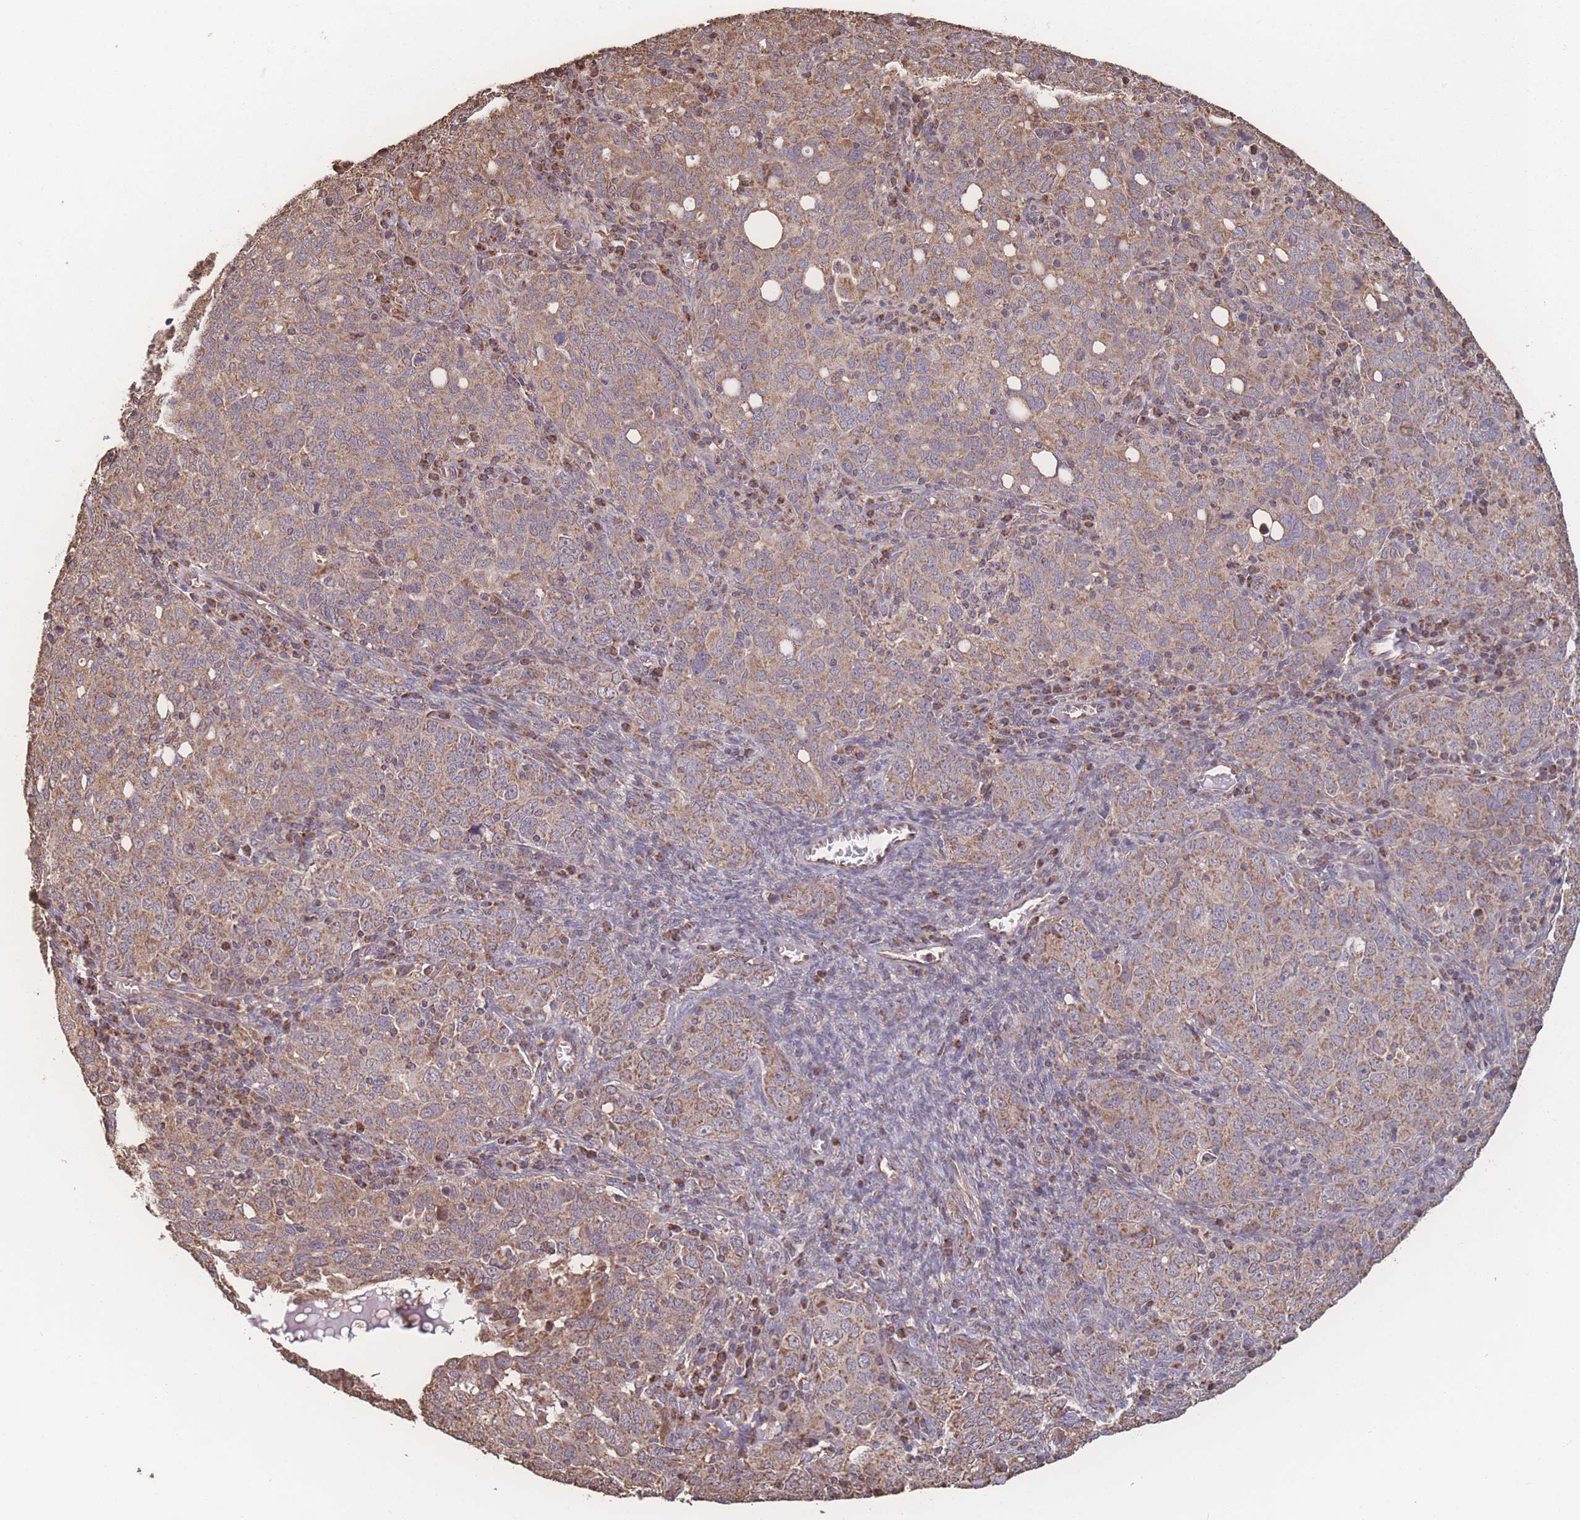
{"staining": {"intensity": "moderate", "quantity": ">75%", "location": "cytoplasmic/membranous"}, "tissue": "ovarian cancer", "cell_type": "Tumor cells", "image_type": "cancer", "snomed": [{"axis": "morphology", "description": "Carcinoma, endometroid"}, {"axis": "topography", "description": "Ovary"}], "caption": "Immunohistochemistry micrograph of ovarian cancer stained for a protein (brown), which exhibits medium levels of moderate cytoplasmic/membranous positivity in approximately >75% of tumor cells.", "gene": "SGSM3", "patient": {"sex": "female", "age": 62}}